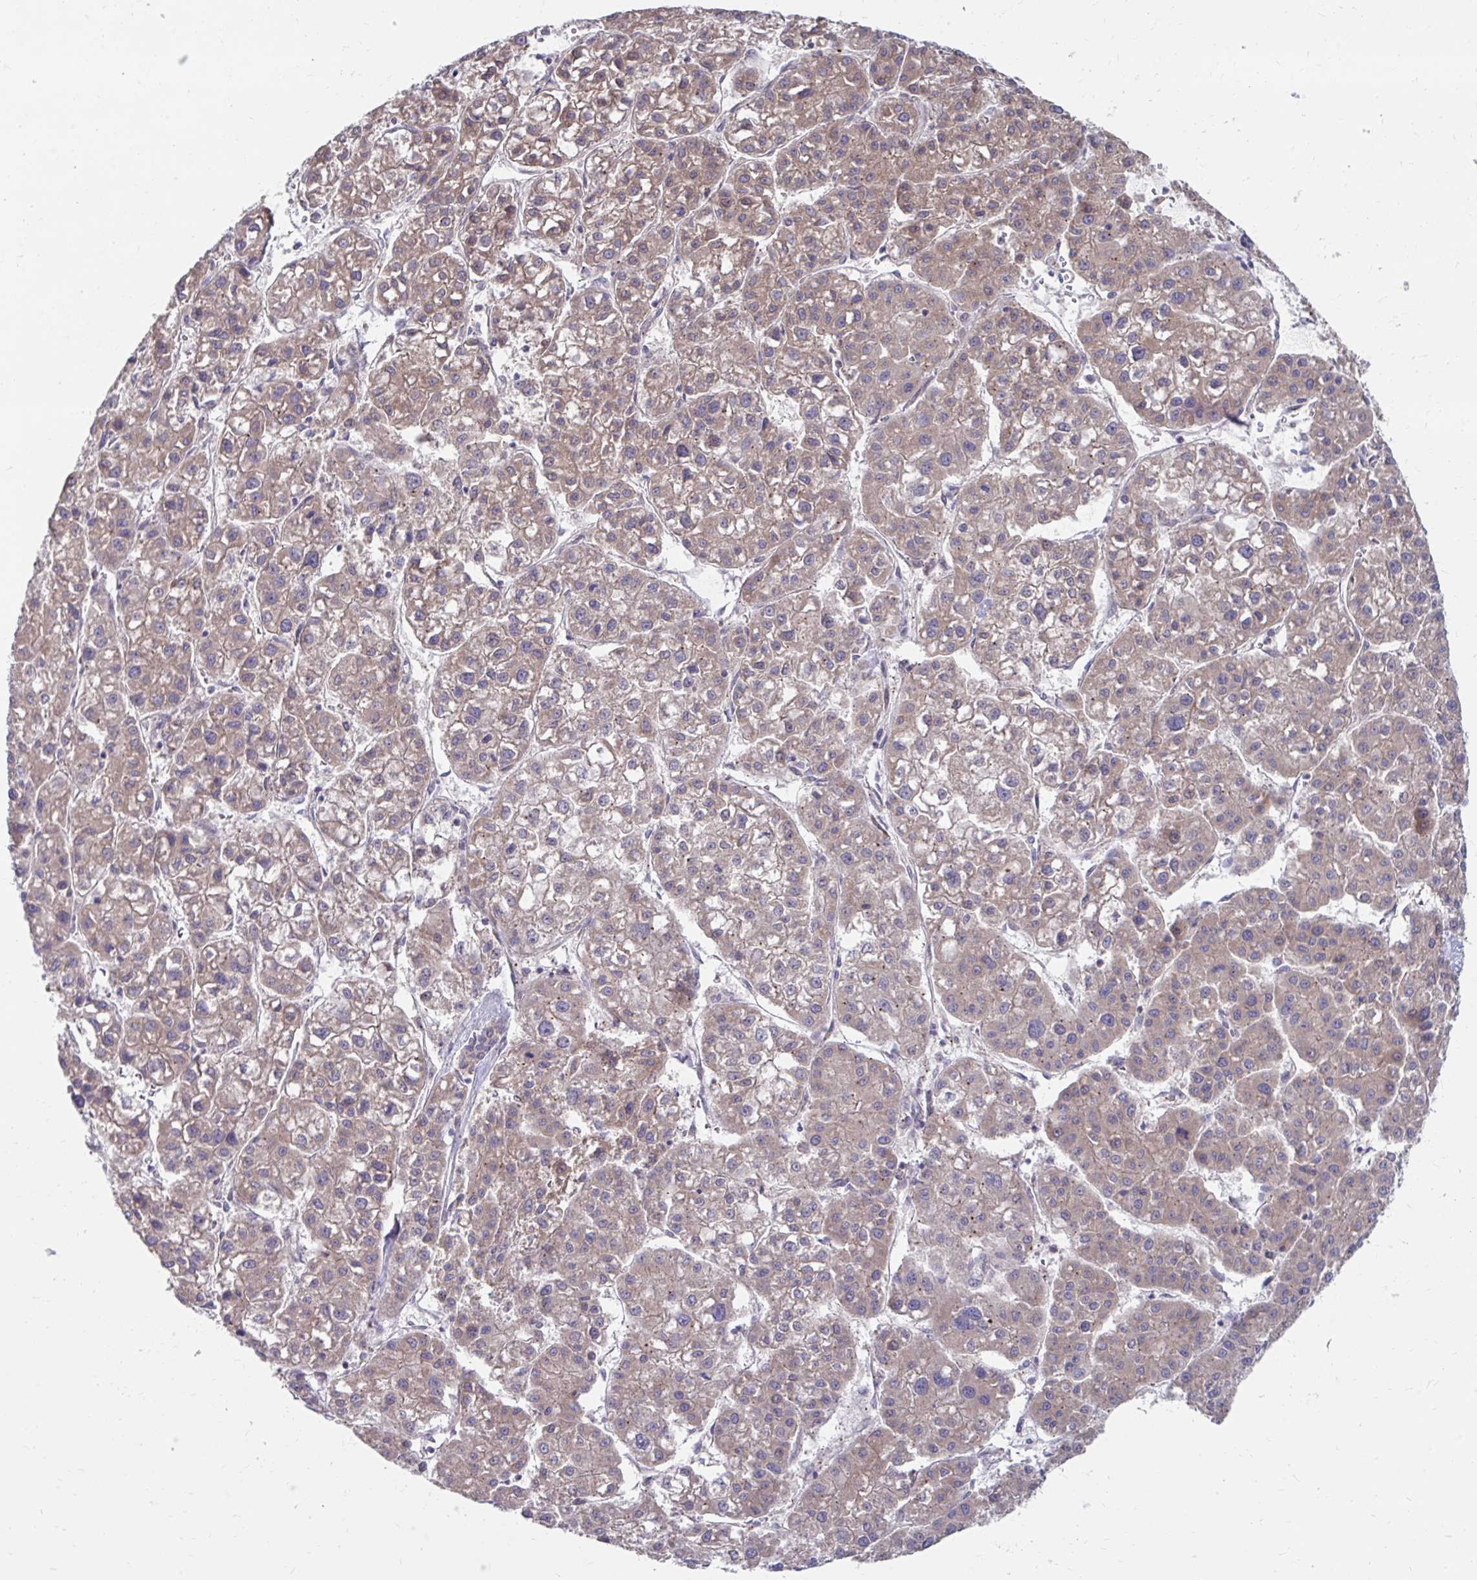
{"staining": {"intensity": "moderate", "quantity": ">75%", "location": "cytoplasmic/membranous"}, "tissue": "liver cancer", "cell_type": "Tumor cells", "image_type": "cancer", "snomed": [{"axis": "morphology", "description": "Carcinoma, Hepatocellular, NOS"}, {"axis": "topography", "description": "Liver"}], "caption": "DAB immunohistochemical staining of liver hepatocellular carcinoma demonstrates moderate cytoplasmic/membranous protein expression in about >75% of tumor cells.", "gene": "ITPR2", "patient": {"sex": "male", "age": 73}}